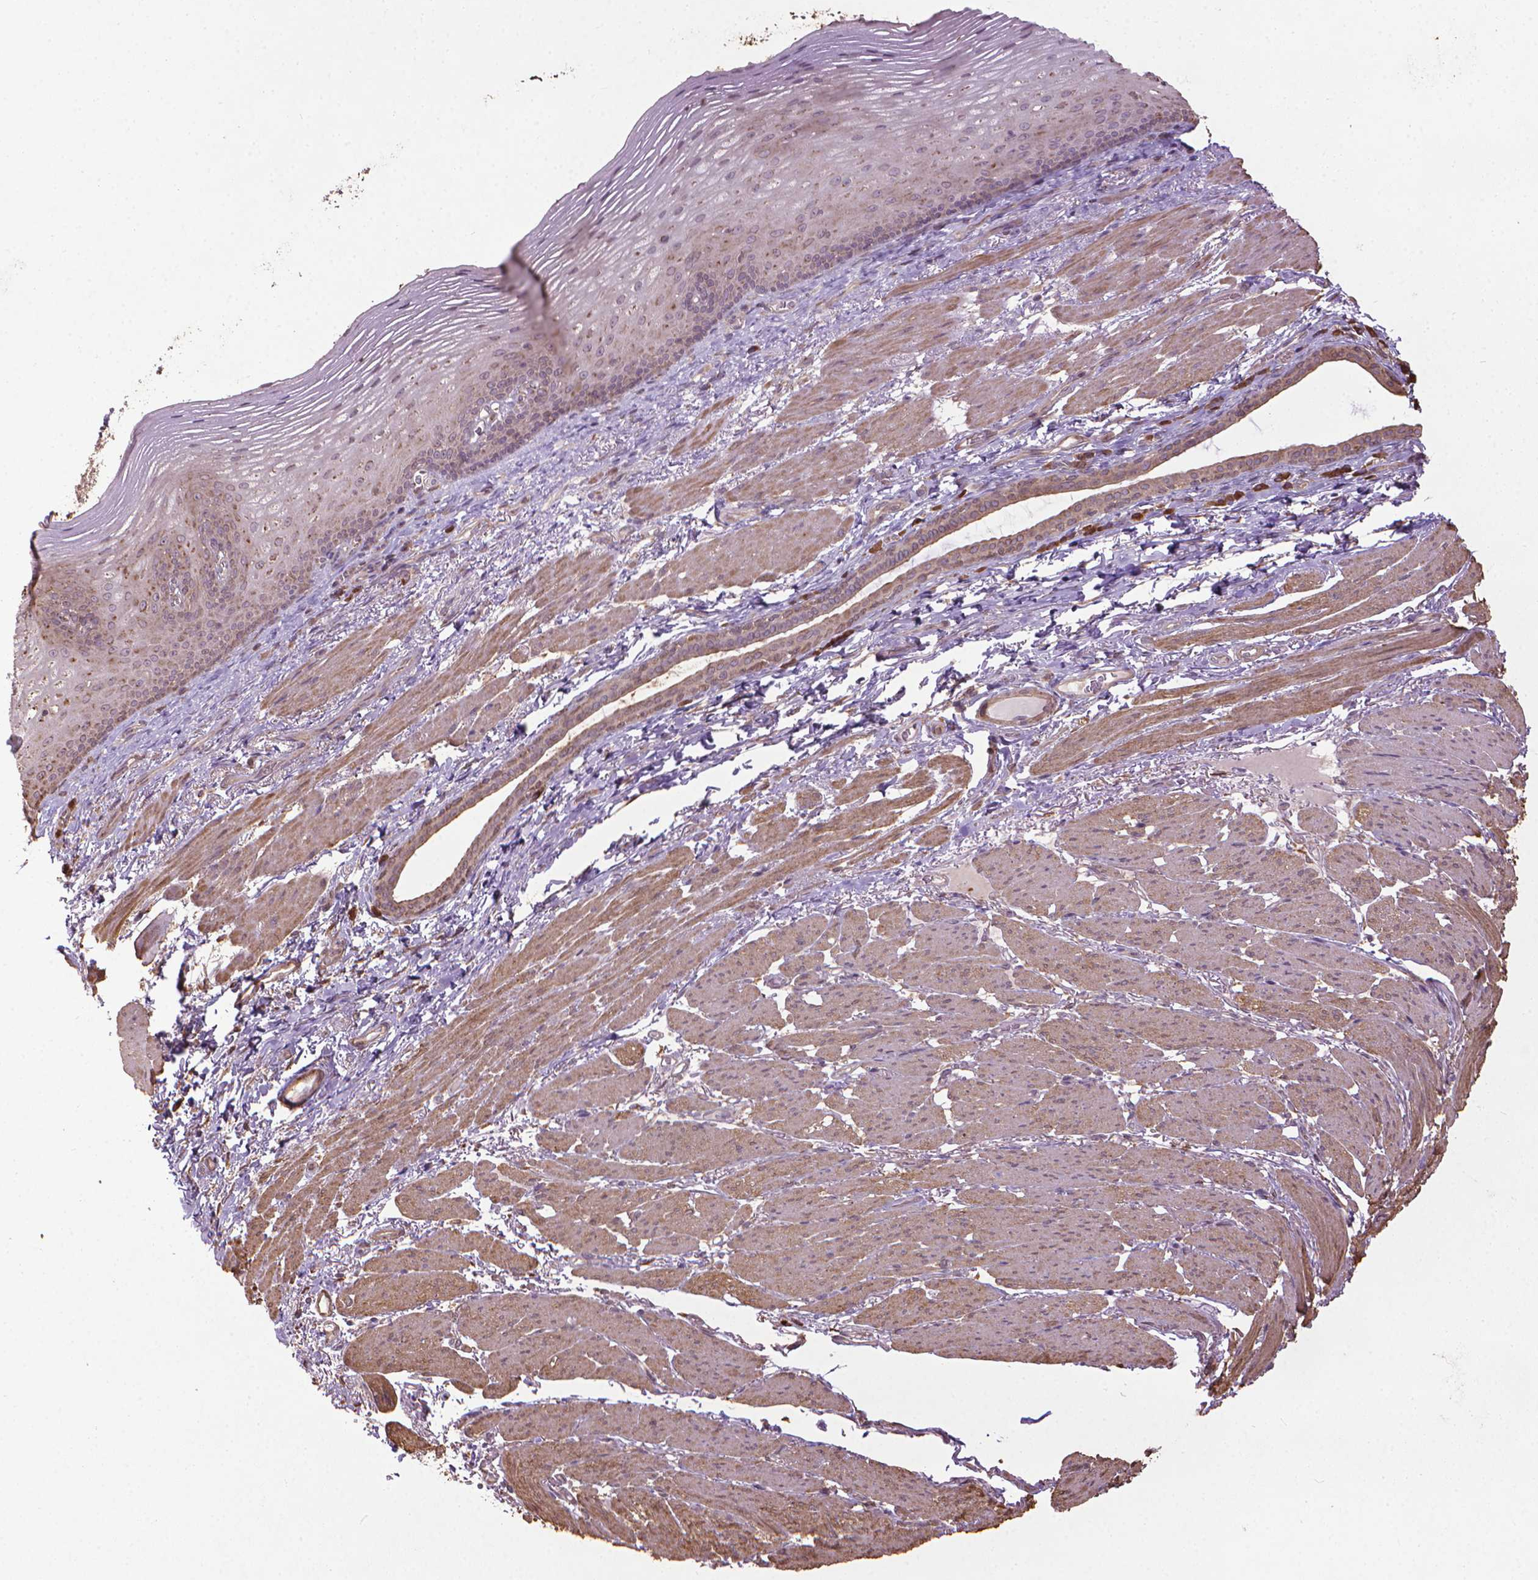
{"staining": {"intensity": "moderate", "quantity": "<25%", "location": "cytoplasmic/membranous"}, "tissue": "esophagus", "cell_type": "Squamous epithelial cells", "image_type": "normal", "snomed": [{"axis": "morphology", "description": "Normal tissue, NOS"}, {"axis": "topography", "description": "Esophagus"}], "caption": "Immunohistochemistry (DAB (3,3'-diaminobenzidine)) staining of benign esophagus shows moderate cytoplasmic/membranous protein expression in about <25% of squamous epithelial cells.", "gene": "GAS1", "patient": {"sex": "male", "age": 76}}